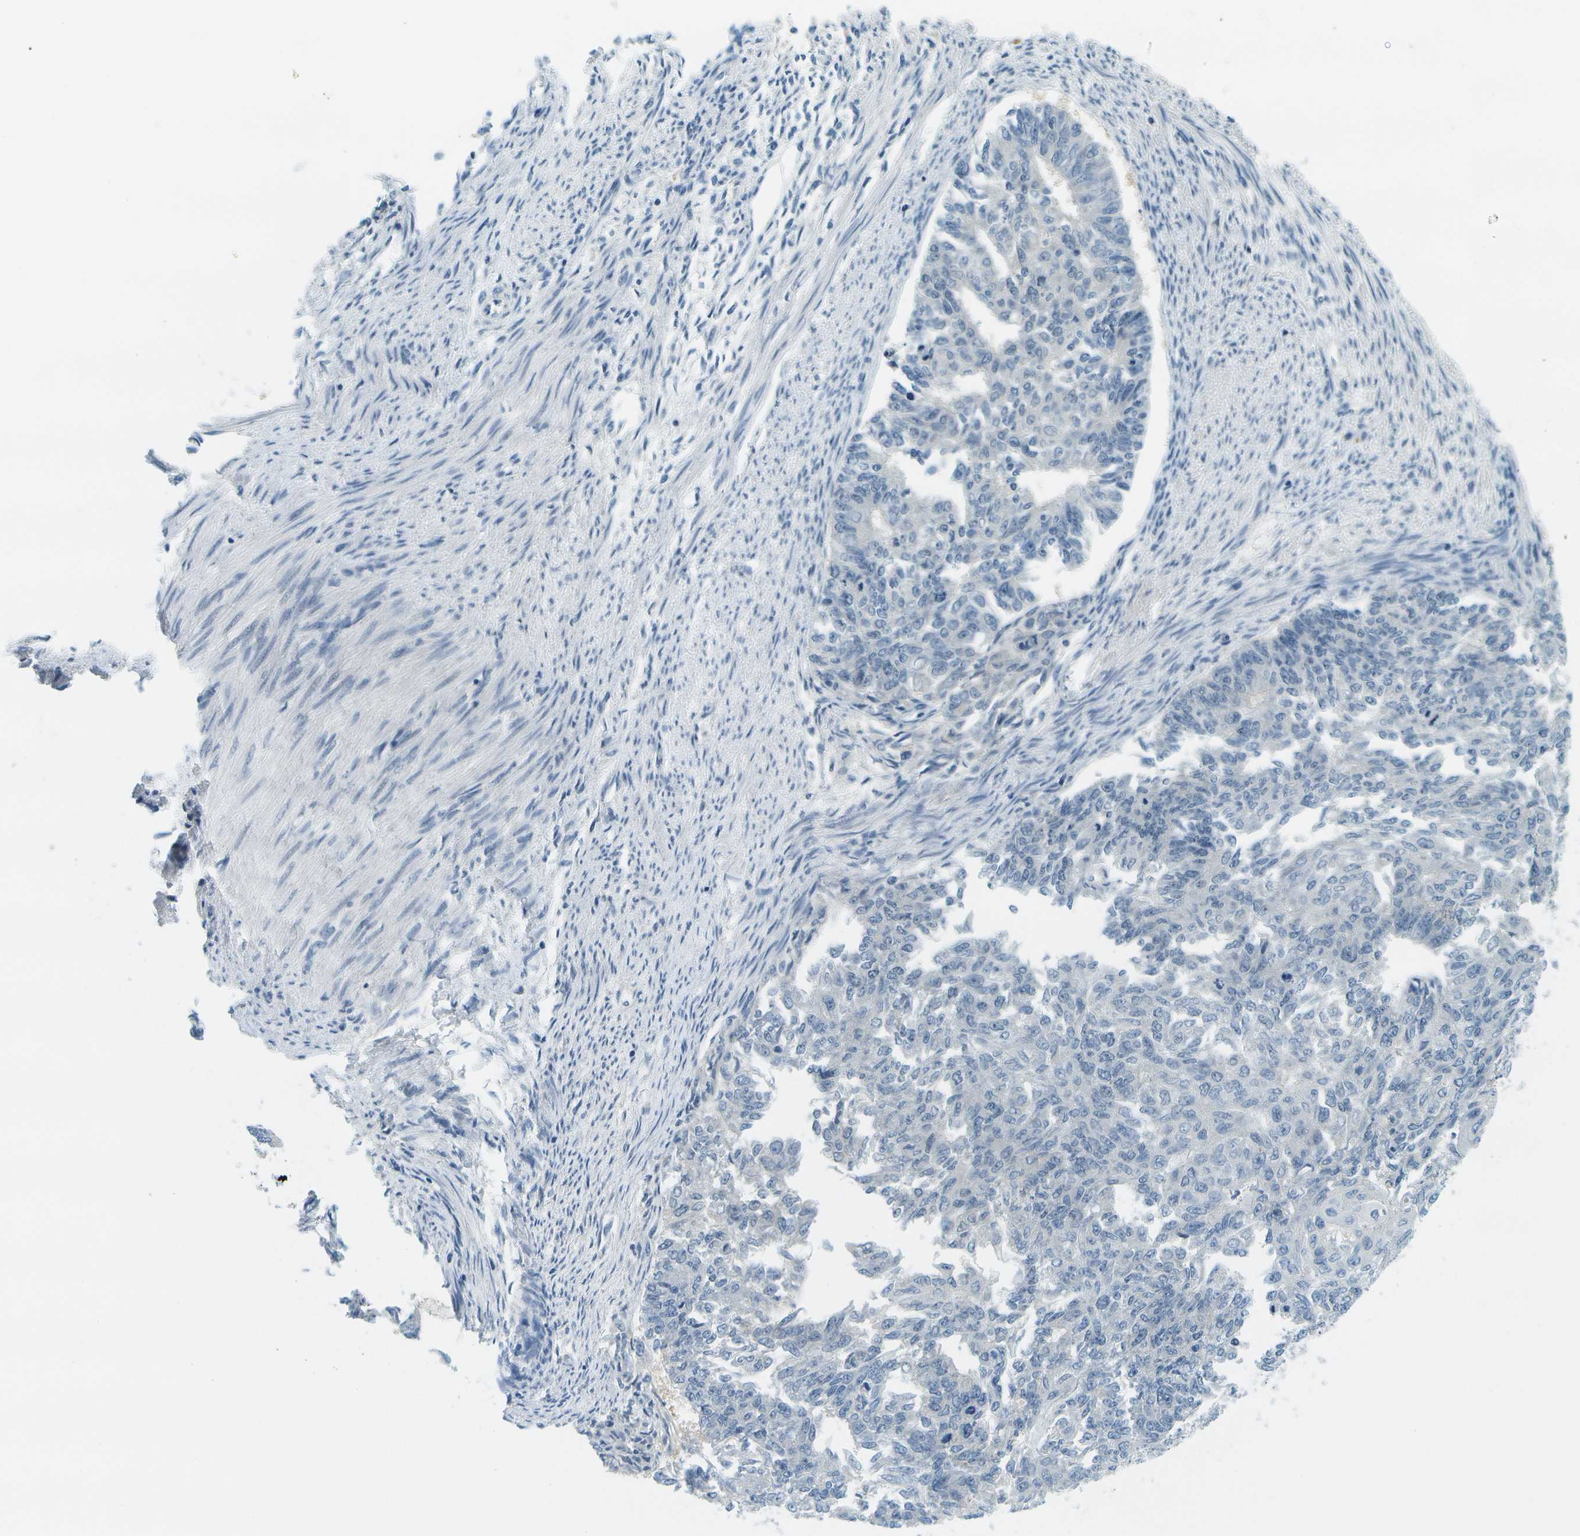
{"staining": {"intensity": "negative", "quantity": "none", "location": "none"}, "tissue": "endometrial cancer", "cell_type": "Tumor cells", "image_type": "cancer", "snomed": [{"axis": "morphology", "description": "Adenocarcinoma, NOS"}, {"axis": "topography", "description": "Endometrium"}], "caption": "A high-resolution micrograph shows immunohistochemistry staining of endometrial adenocarcinoma, which exhibits no significant positivity in tumor cells. Nuclei are stained in blue.", "gene": "RASGRP2", "patient": {"sex": "female", "age": 32}}